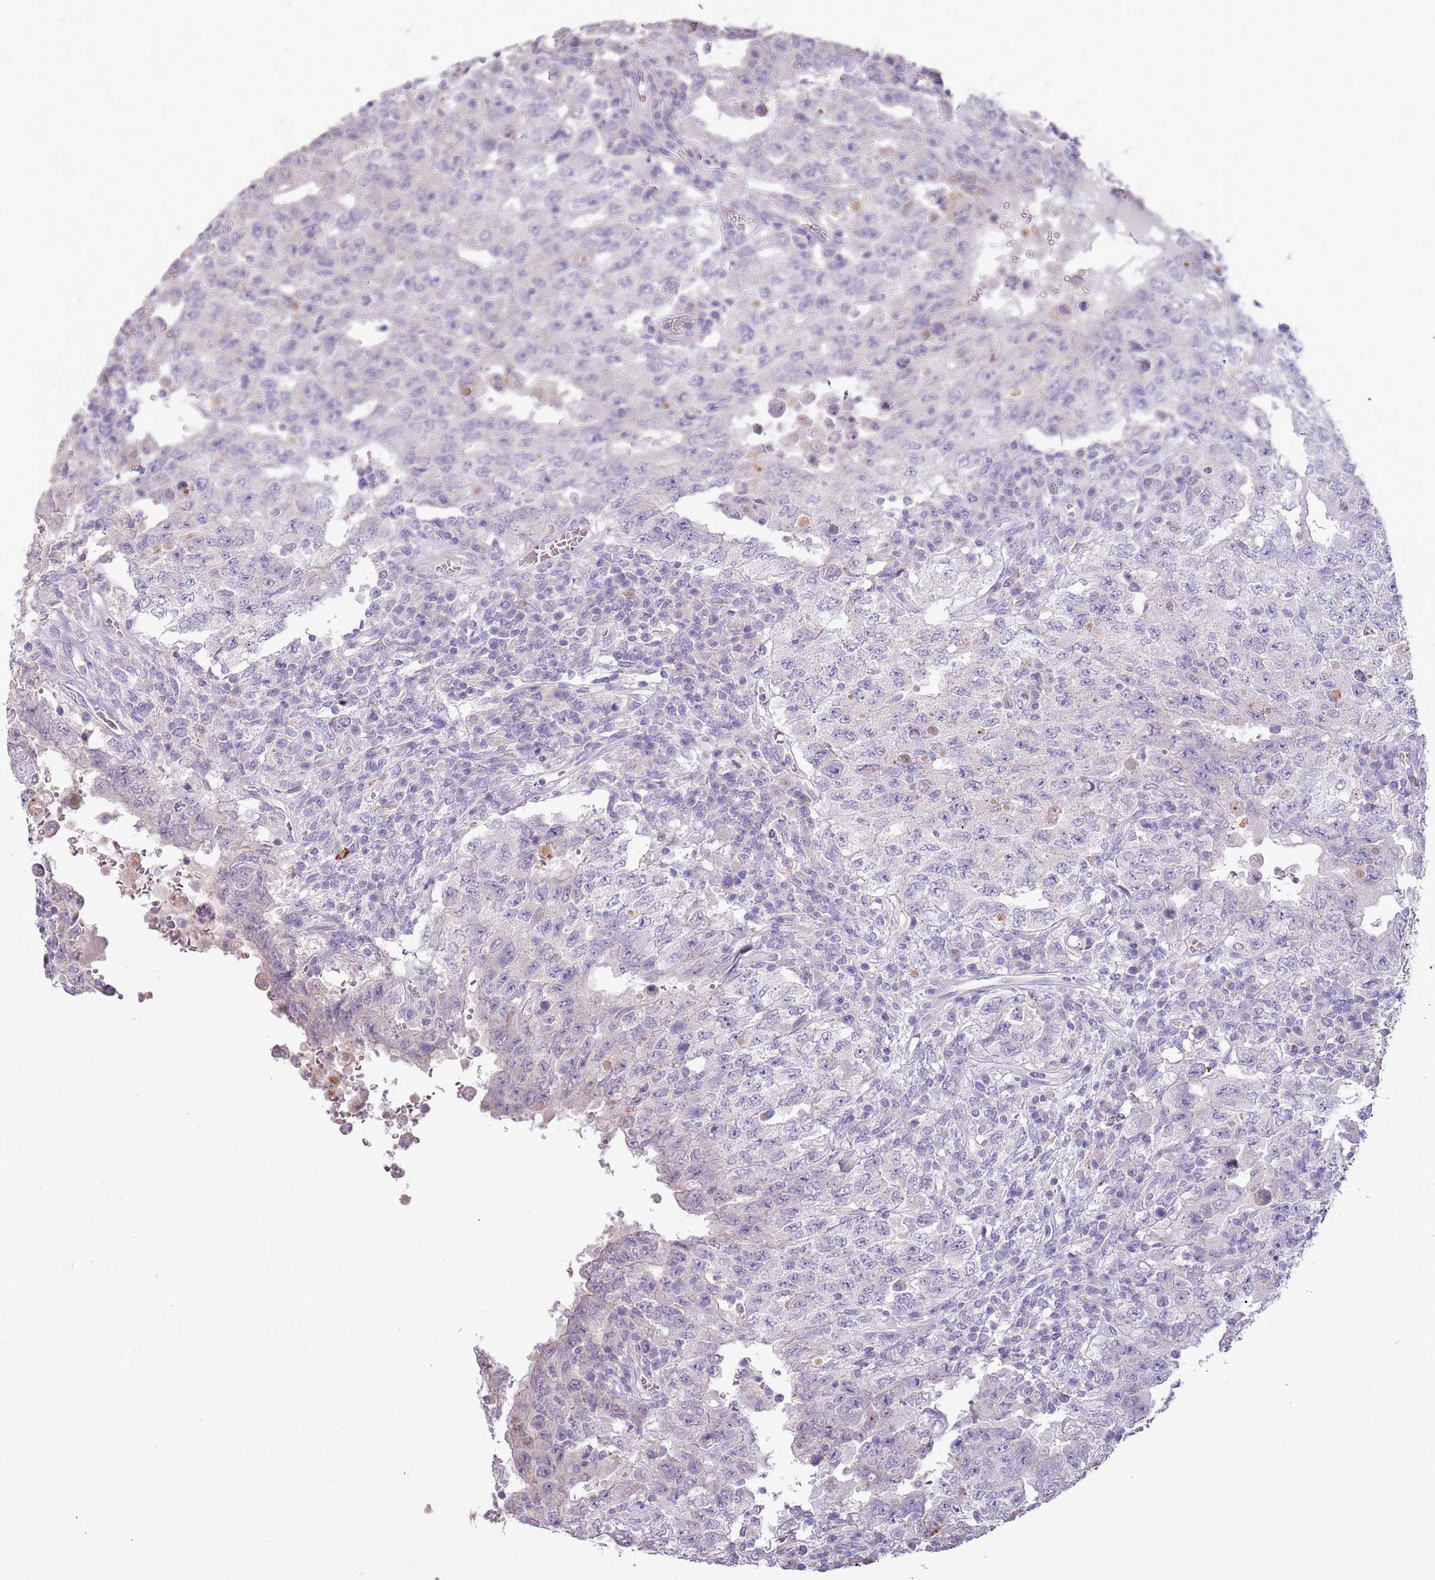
{"staining": {"intensity": "negative", "quantity": "none", "location": "none"}, "tissue": "testis cancer", "cell_type": "Tumor cells", "image_type": "cancer", "snomed": [{"axis": "morphology", "description": "Carcinoma, Embryonal, NOS"}, {"axis": "topography", "description": "Testis"}], "caption": "DAB immunohistochemical staining of testis embryonal carcinoma displays no significant expression in tumor cells.", "gene": "P2RY13", "patient": {"sex": "male", "age": 26}}